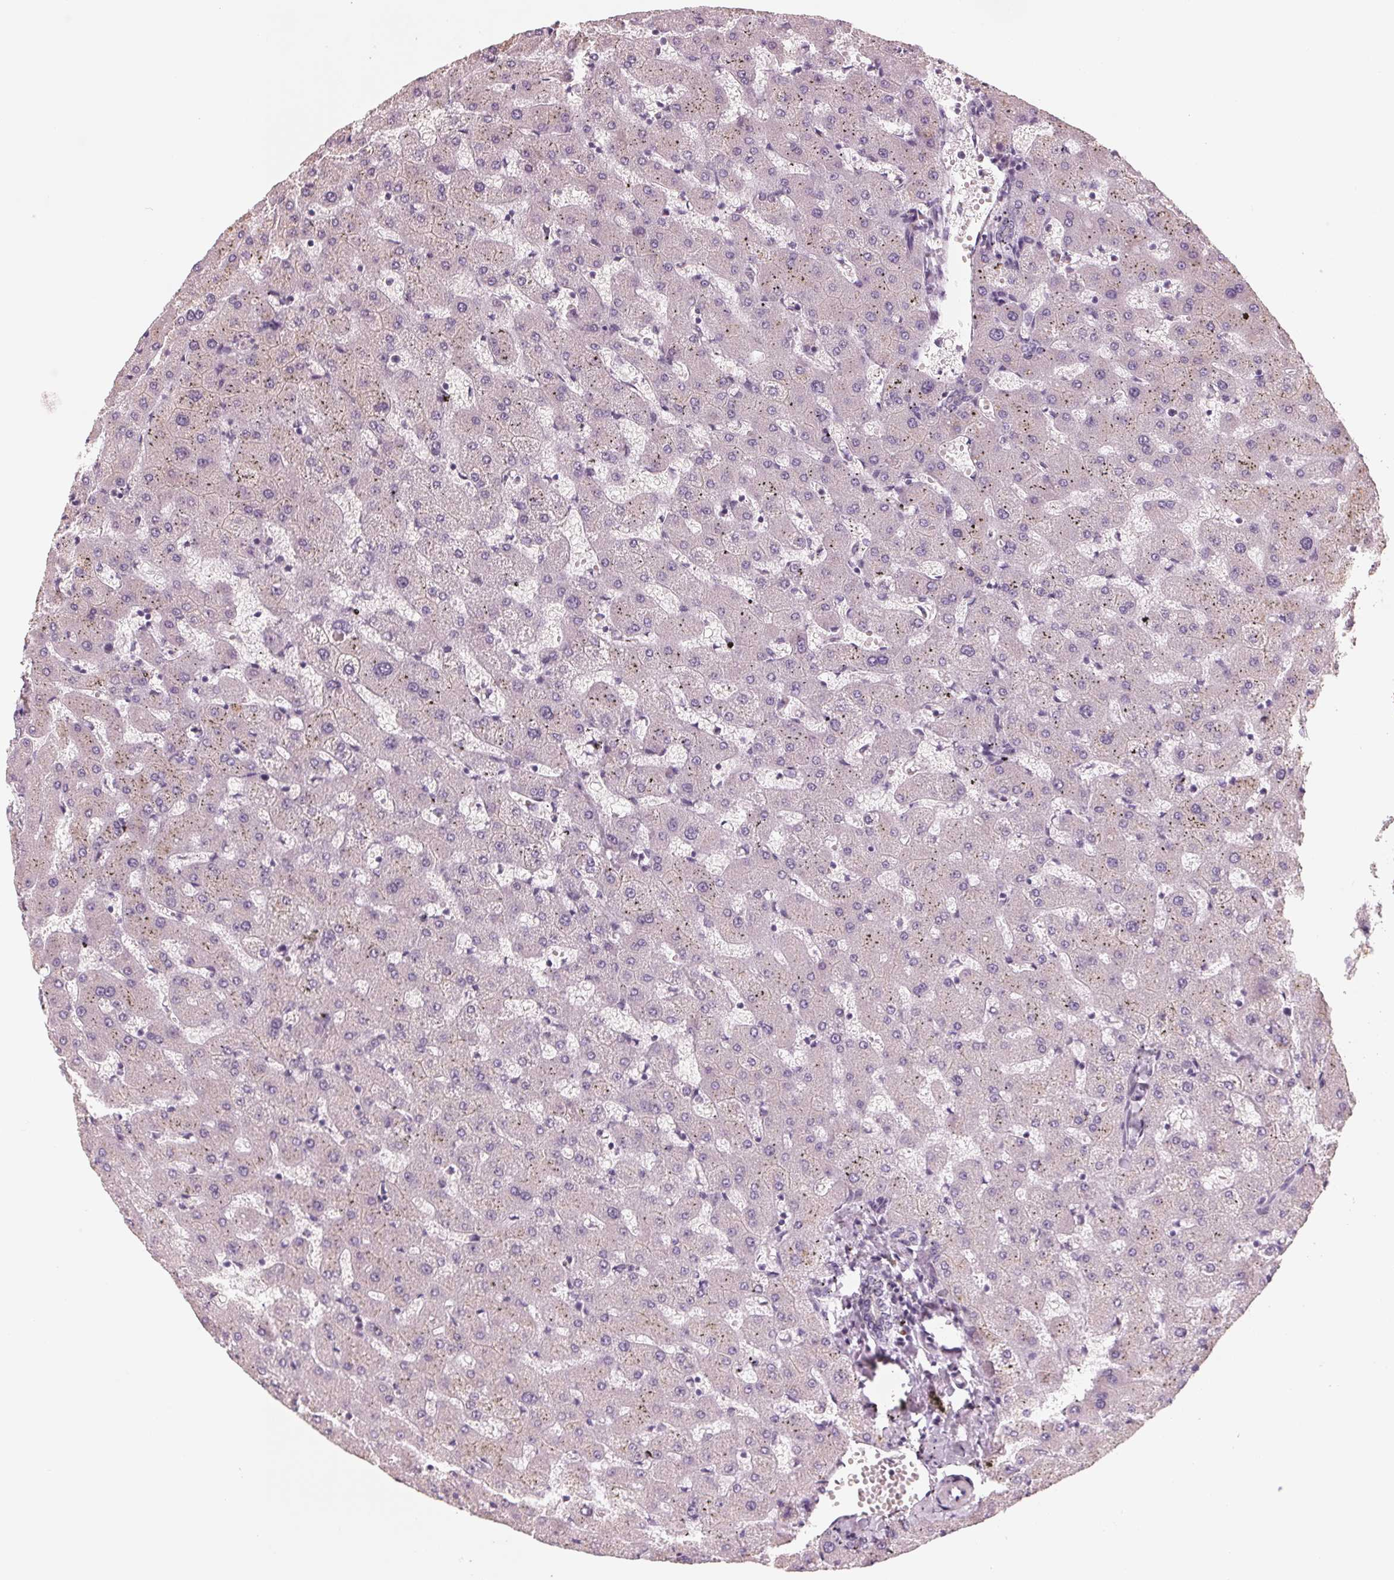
{"staining": {"intensity": "weak", "quantity": "<25%", "location": "cytoplasmic/membranous"}, "tissue": "liver", "cell_type": "Cholangiocytes", "image_type": "normal", "snomed": [{"axis": "morphology", "description": "Normal tissue, NOS"}, {"axis": "topography", "description": "Liver"}], "caption": "Immunohistochemical staining of benign human liver exhibits no significant positivity in cholangiocytes. The staining is performed using DAB brown chromogen with nuclei counter-stained in using hematoxylin.", "gene": "IL9R", "patient": {"sex": "female", "age": 63}}